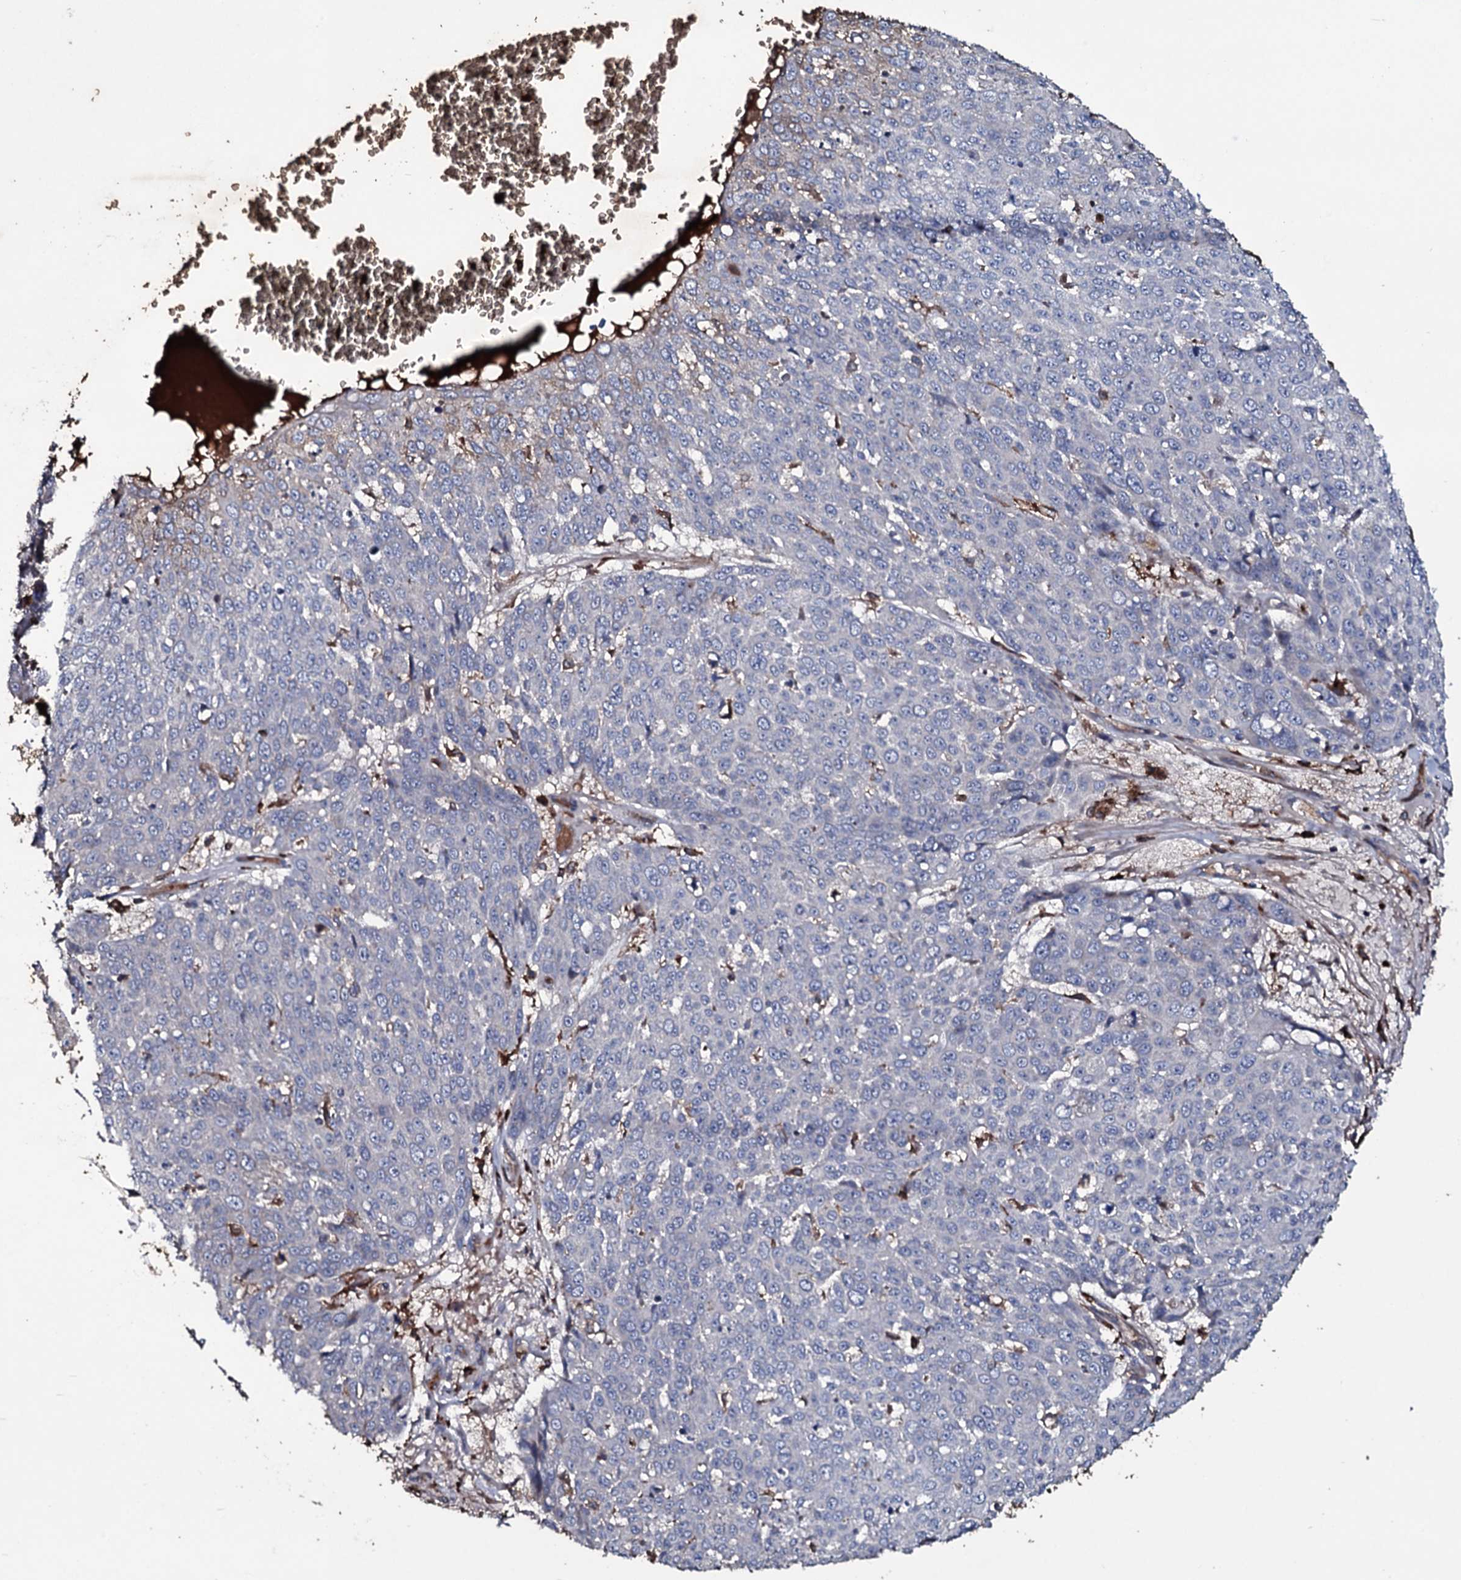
{"staining": {"intensity": "negative", "quantity": "none", "location": "none"}, "tissue": "skin cancer", "cell_type": "Tumor cells", "image_type": "cancer", "snomed": [{"axis": "morphology", "description": "Squamous cell carcinoma, NOS"}, {"axis": "topography", "description": "Skin"}], "caption": "A high-resolution micrograph shows immunohistochemistry staining of skin squamous cell carcinoma, which displays no significant staining in tumor cells. (Stains: DAB immunohistochemistry with hematoxylin counter stain, Microscopy: brightfield microscopy at high magnification).", "gene": "ZSWIM8", "patient": {"sex": "male", "age": 71}}